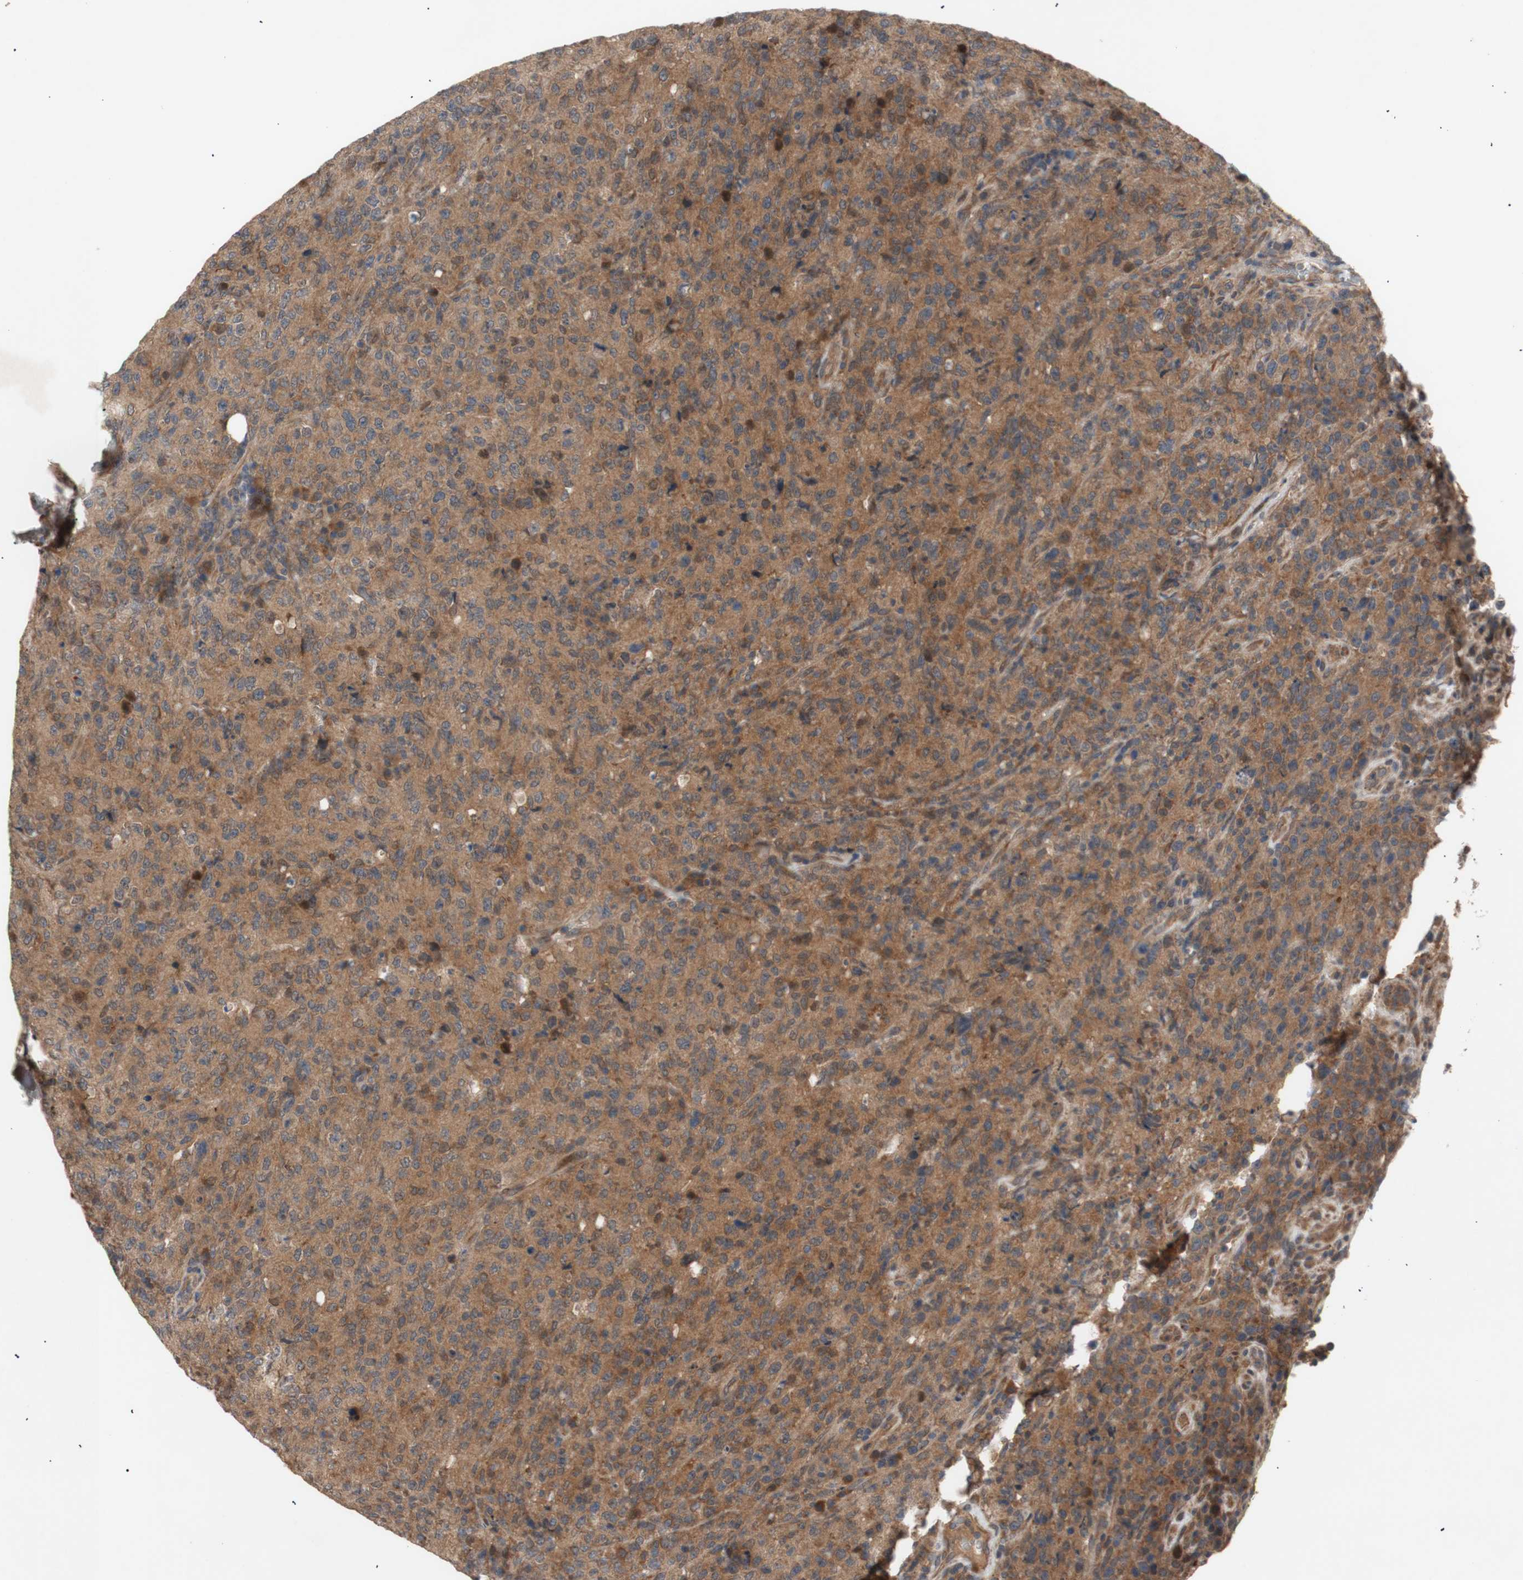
{"staining": {"intensity": "moderate", "quantity": ">75%", "location": "cytoplasmic/membranous"}, "tissue": "lymphoma", "cell_type": "Tumor cells", "image_type": "cancer", "snomed": [{"axis": "morphology", "description": "Malignant lymphoma, non-Hodgkin's type, High grade"}, {"axis": "topography", "description": "Tonsil"}], "caption": "Moderate cytoplasmic/membranous expression is present in about >75% of tumor cells in lymphoma. The protein of interest is shown in brown color, while the nuclei are stained blue.", "gene": "PKN1", "patient": {"sex": "female", "age": 36}}